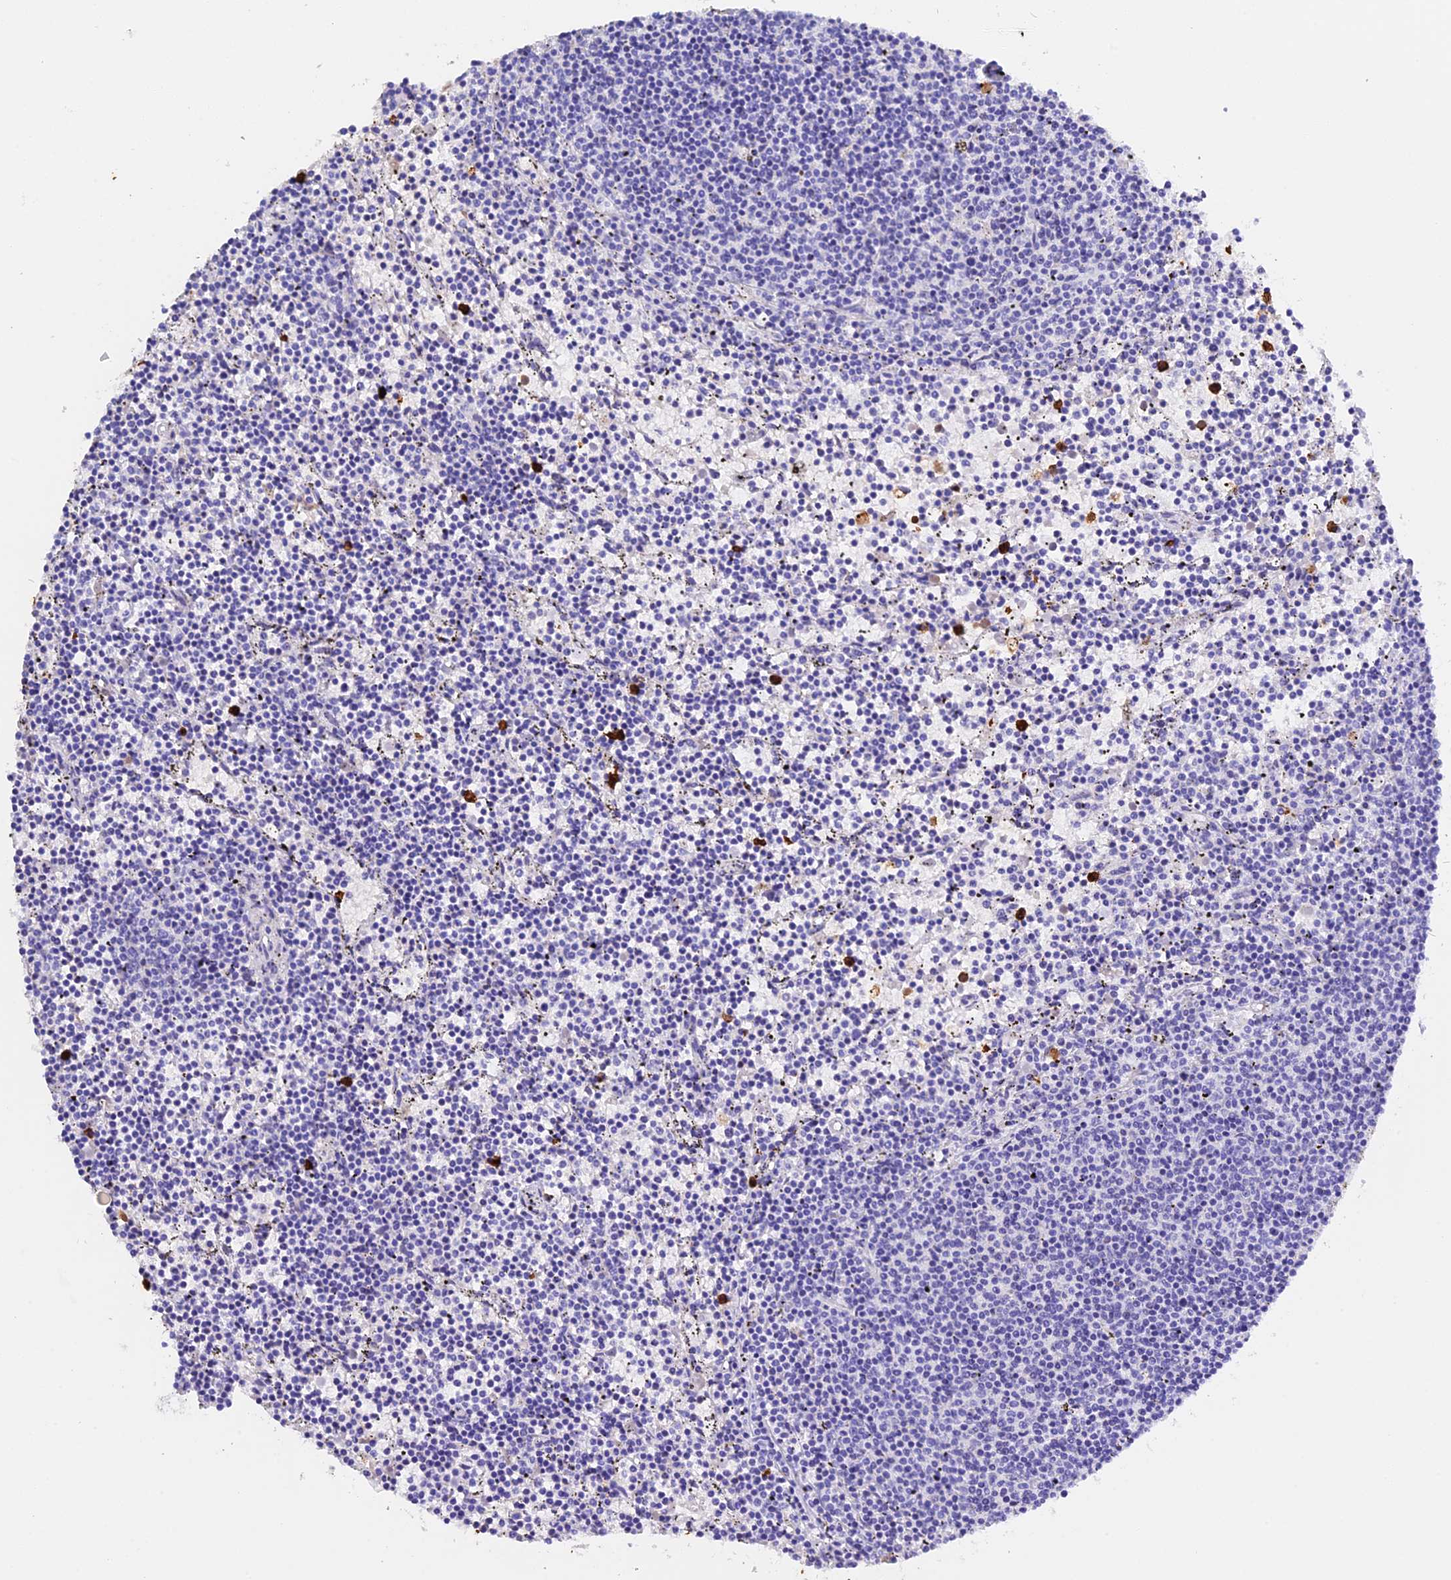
{"staining": {"intensity": "negative", "quantity": "none", "location": "none"}, "tissue": "lymphoma", "cell_type": "Tumor cells", "image_type": "cancer", "snomed": [{"axis": "morphology", "description": "Malignant lymphoma, non-Hodgkin's type, Low grade"}, {"axis": "topography", "description": "Spleen"}], "caption": "DAB (3,3'-diaminobenzidine) immunohistochemical staining of human lymphoma demonstrates no significant staining in tumor cells.", "gene": "CLC", "patient": {"sex": "female", "age": 50}}